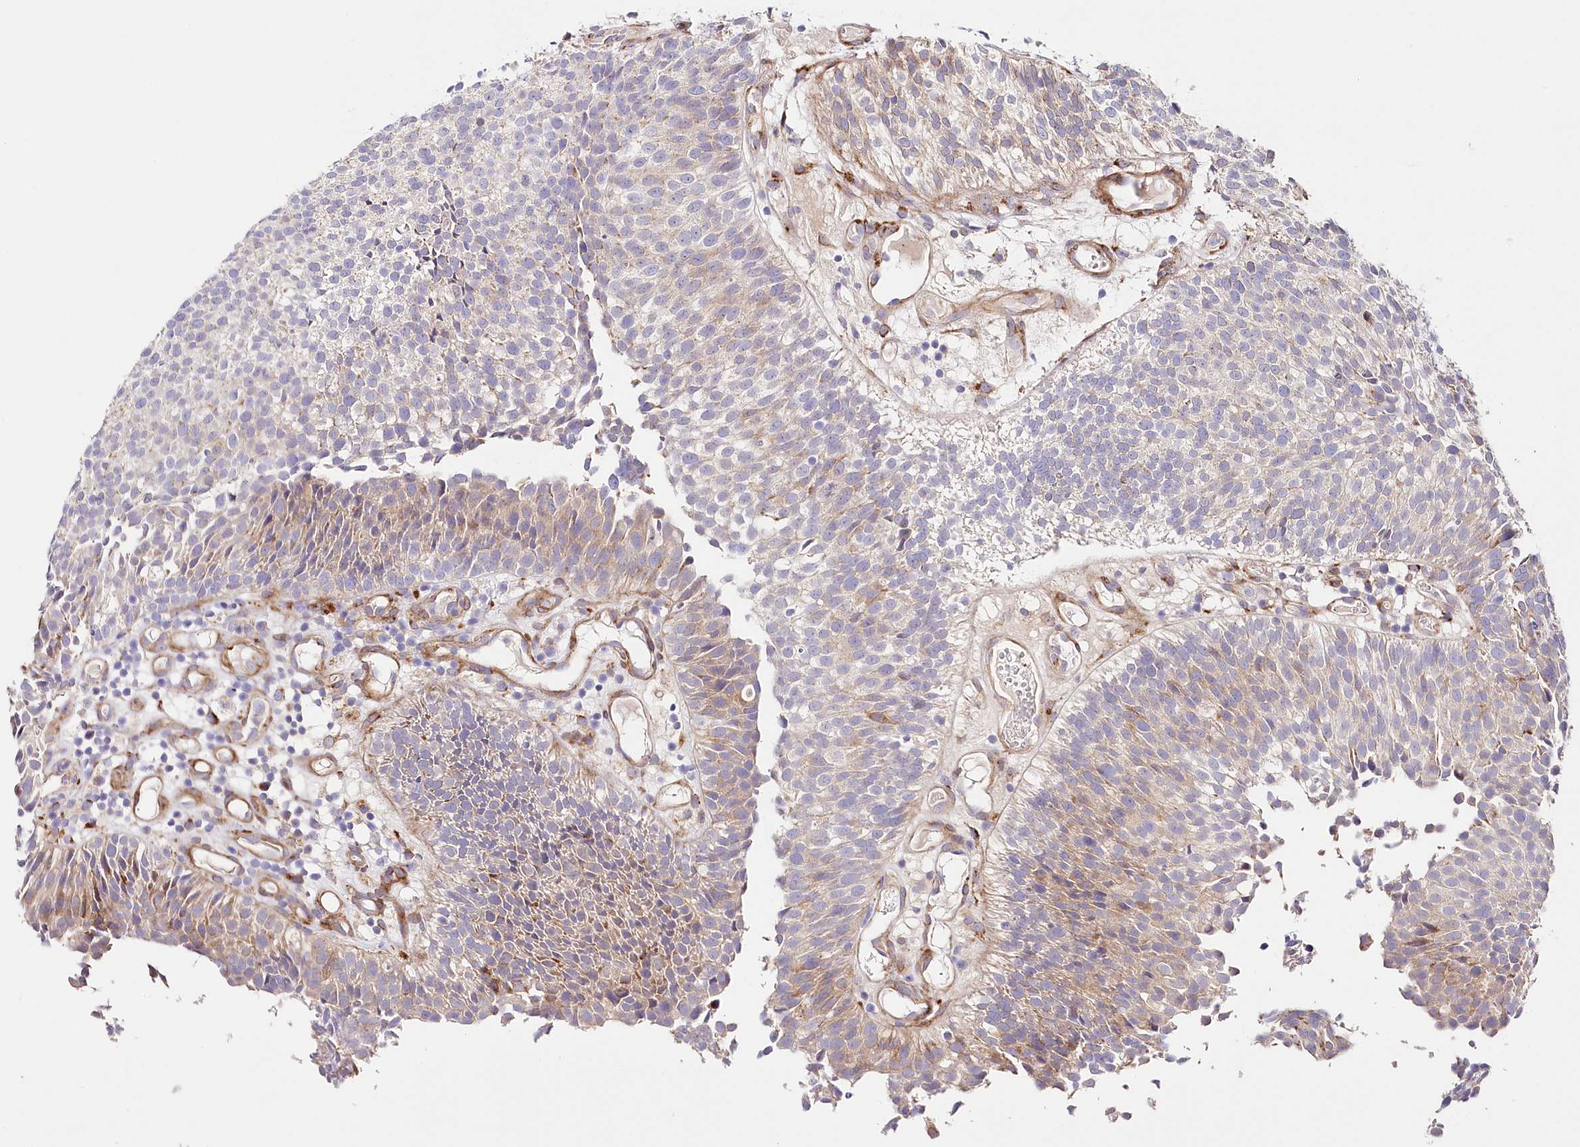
{"staining": {"intensity": "moderate", "quantity": "25%-75%", "location": "cytoplasmic/membranous"}, "tissue": "urothelial cancer", "cell_type": "Tumor cells", "image_type": "cancer", "snomed": [{"axis": "morphology", "description": "Urothelial carcinoma, Low grade"}, {"axis": "topography", "description": "Urinary bladder"}], "caption": "Immunohistochemistry of human urothelial cancer demonstrates medium levels of moderate cytoplasmic/membranous expression in about 25%-75% of tumor cells.", "gene": "ABRAXAS2", "patient": {"sex": "male", "age": 86}}